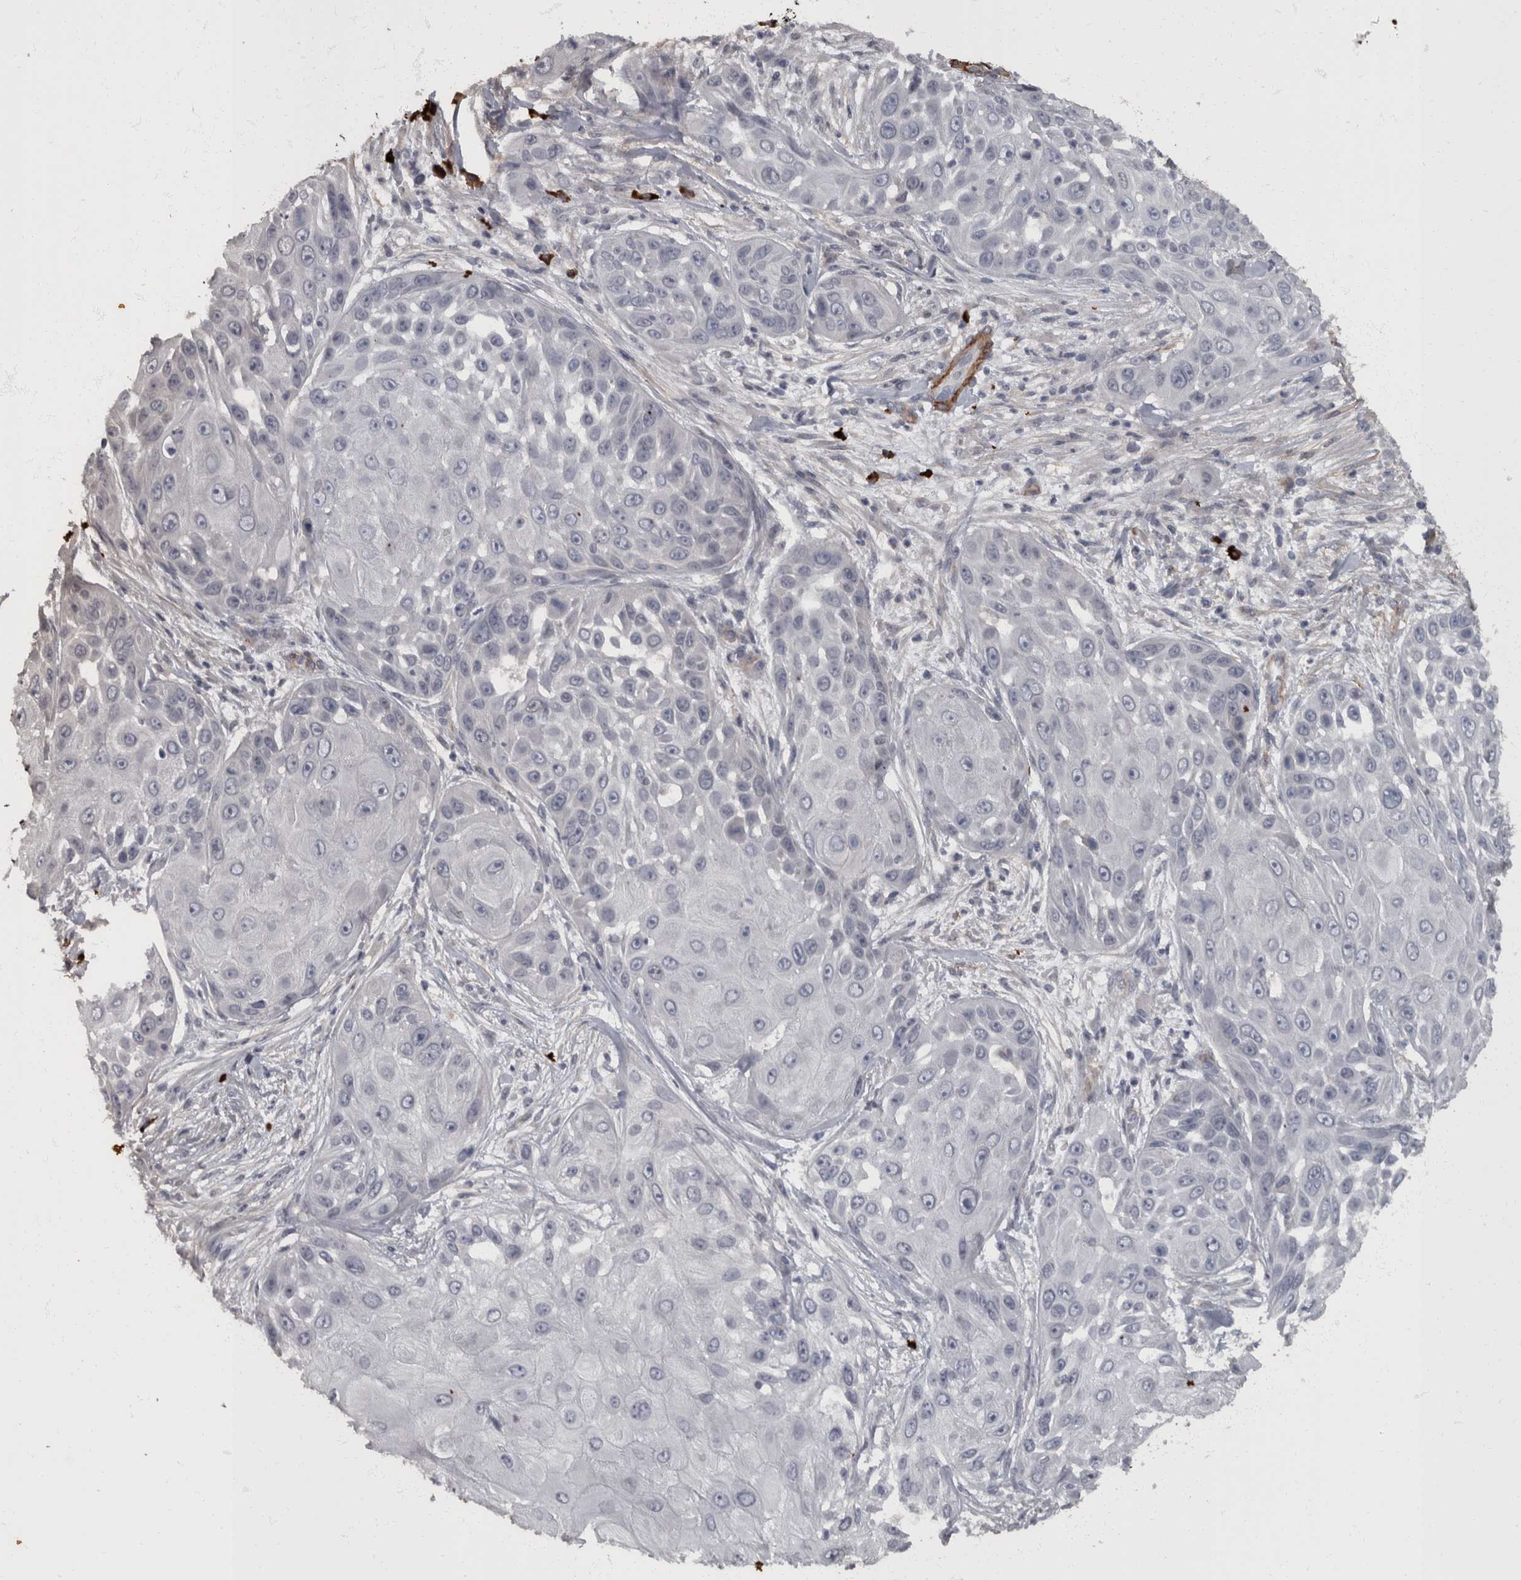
{"staining": {"intensity": "negative", "quantity": "none", "location": "none"}, "tissue": "skin cancer", "cell_type": "Tumor cells", "image_type": "cancer", "snomed": [{"axis": "morphology", "description": "Squamous cell carcinoma, NOS"}, {"axis": "topography", "description": "Skin"}], "caption": "Tumor cells are negative for protein expression in human squamous cell carcinoma (skin). (DAB (3,3'-diaminobenzidine) immunohistochemistry (IHC) with hematoxylin counter stain).", "gene": "MASTL", "patient": {"sex": "female", "age": 44}}